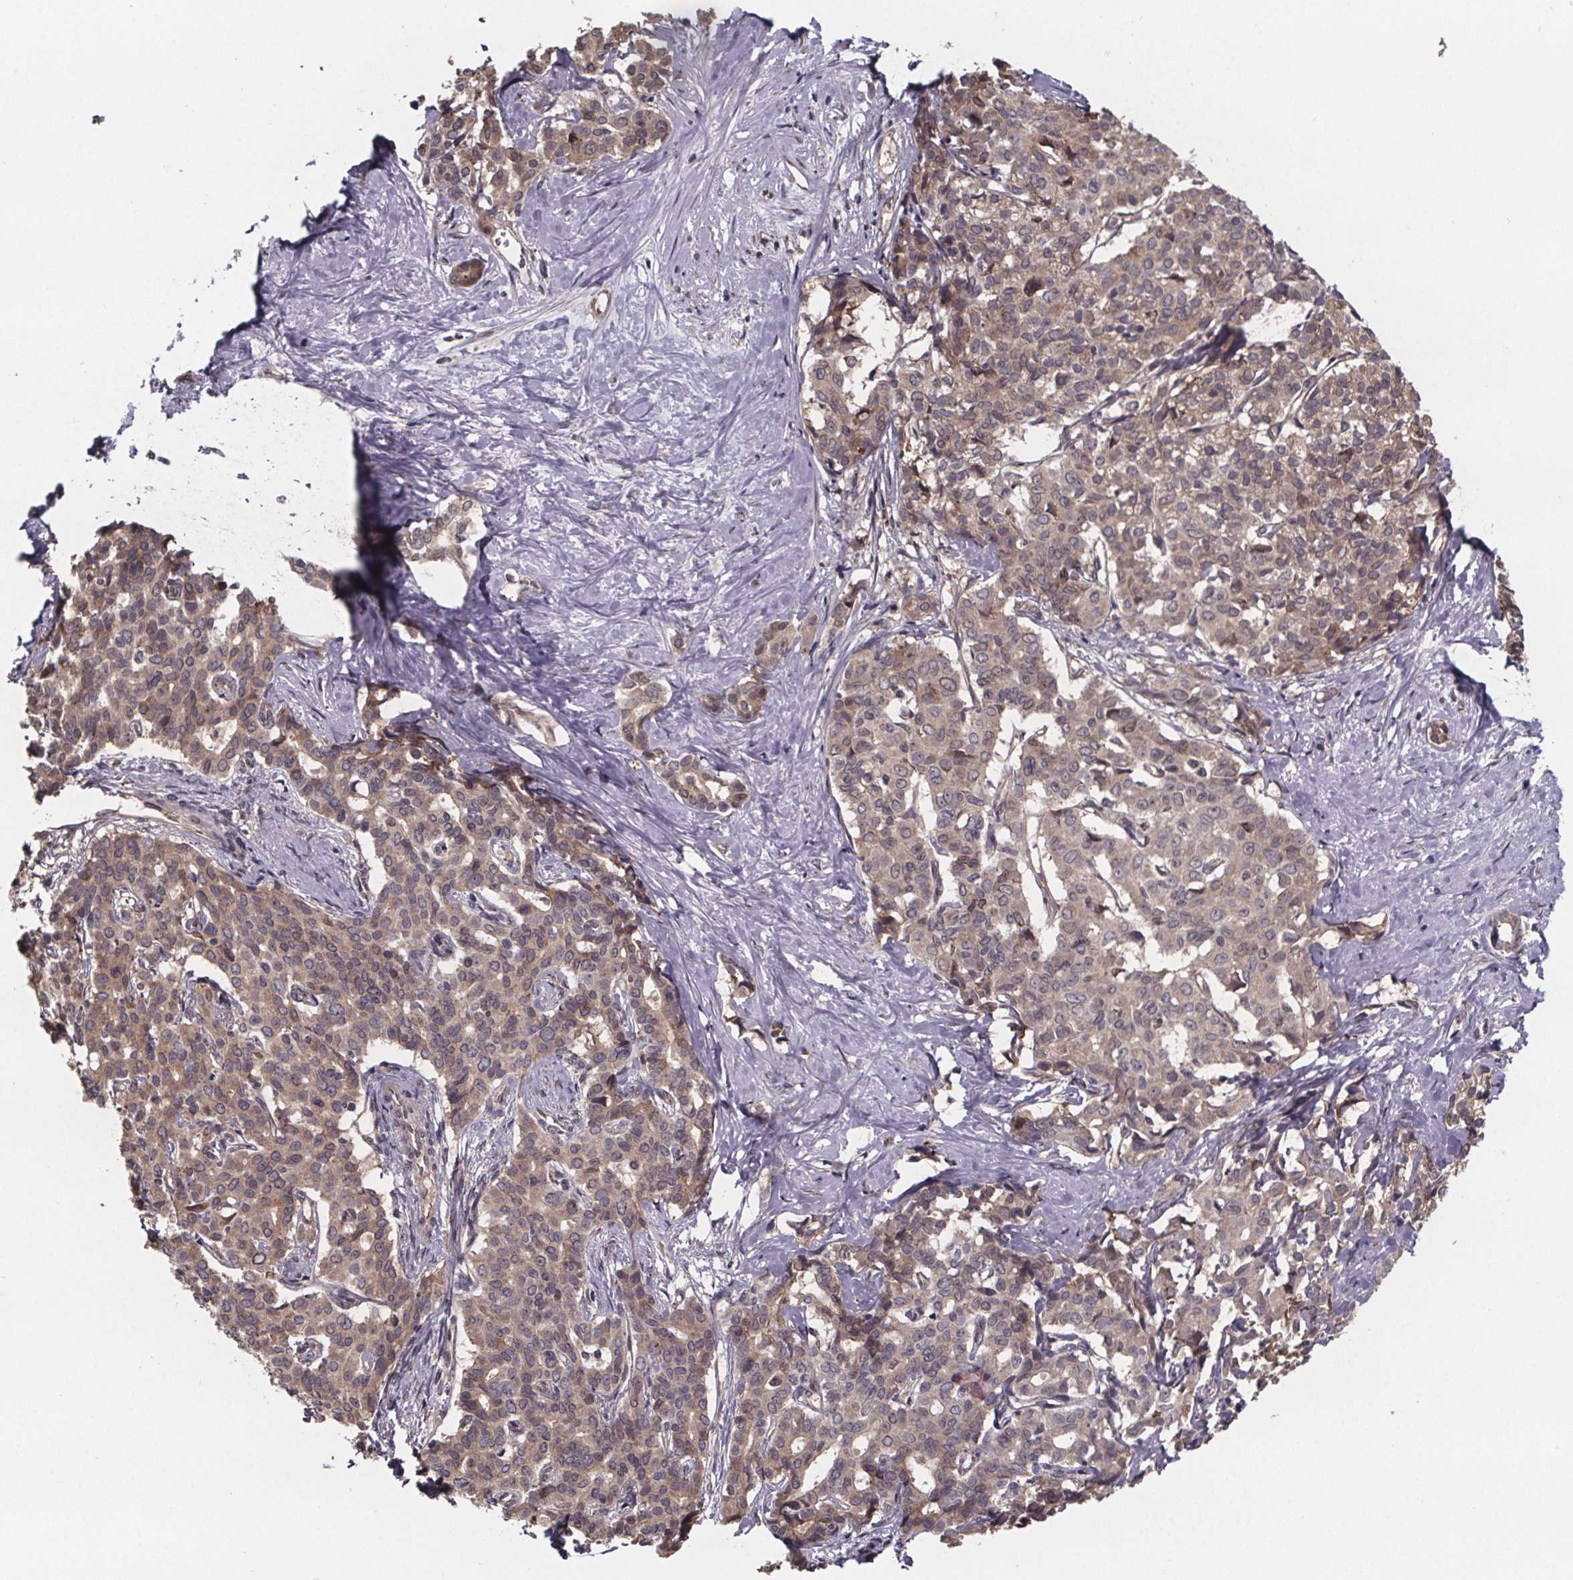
{"staining": {"intensity": "weak", "quantity": ">75%", "location": "cytoplasmic/membranous"}, "tissue": "liver cancer", "cell_type": "Tumor cells", "image_type": "cancer", "snomed": [{"axis": "morphology", "description": "Cholangiocarcinoma"}, {"axis": "topography", "description": "Liver"}], "caption": "The photomicrograph shows a brown stain indicating the presence of a protein in the cytoplasmic/membranous of tumor cells in liver cancer (cholangiocarcinoma). The protein is shown in brown color, while the nuclei are stained blue.", "gene": "SAT1", "patient": {"sex": "female", "age": 47}}